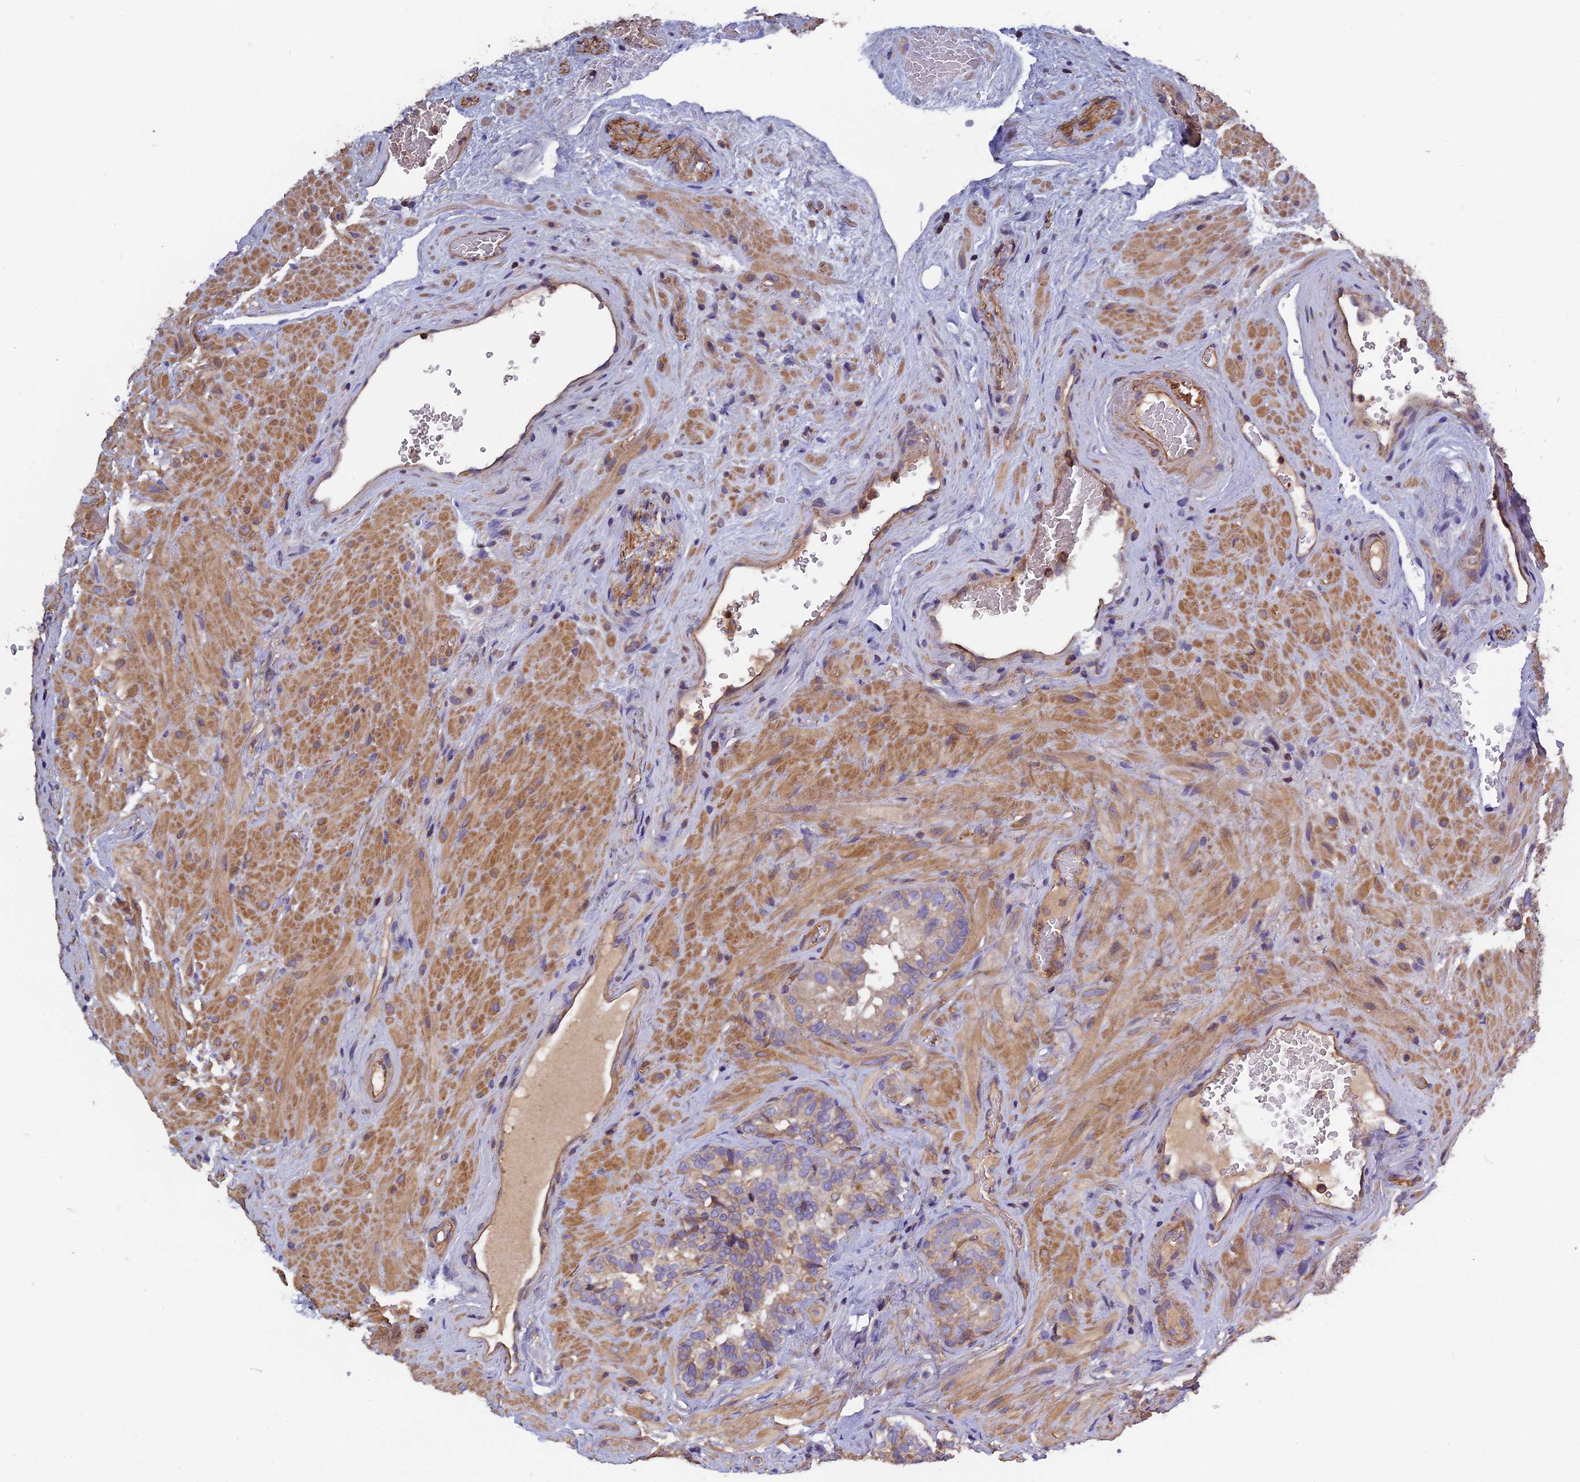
{"staining": {"intensity": "weak", "quantity": "<25%", "location": "cytoplasmic/membranous"}, "tissue": "seminal vesicle", "cell_type": "Glandular cells", "image_type": "normal", "snomed": [{"axis": "morphology", "description": "Normal tissue, NOS"}, {"axis": "topography", "description": "Seminal veicle"}, {"axis": "topography", "description": "Peripheral nerve tissue"}], "caption": "Histopathology image shows no protein expression in glandular cells of normal seminal vesicle.", "gene": "CCDC153", "patient": {"sex": "male", "age": 67}}